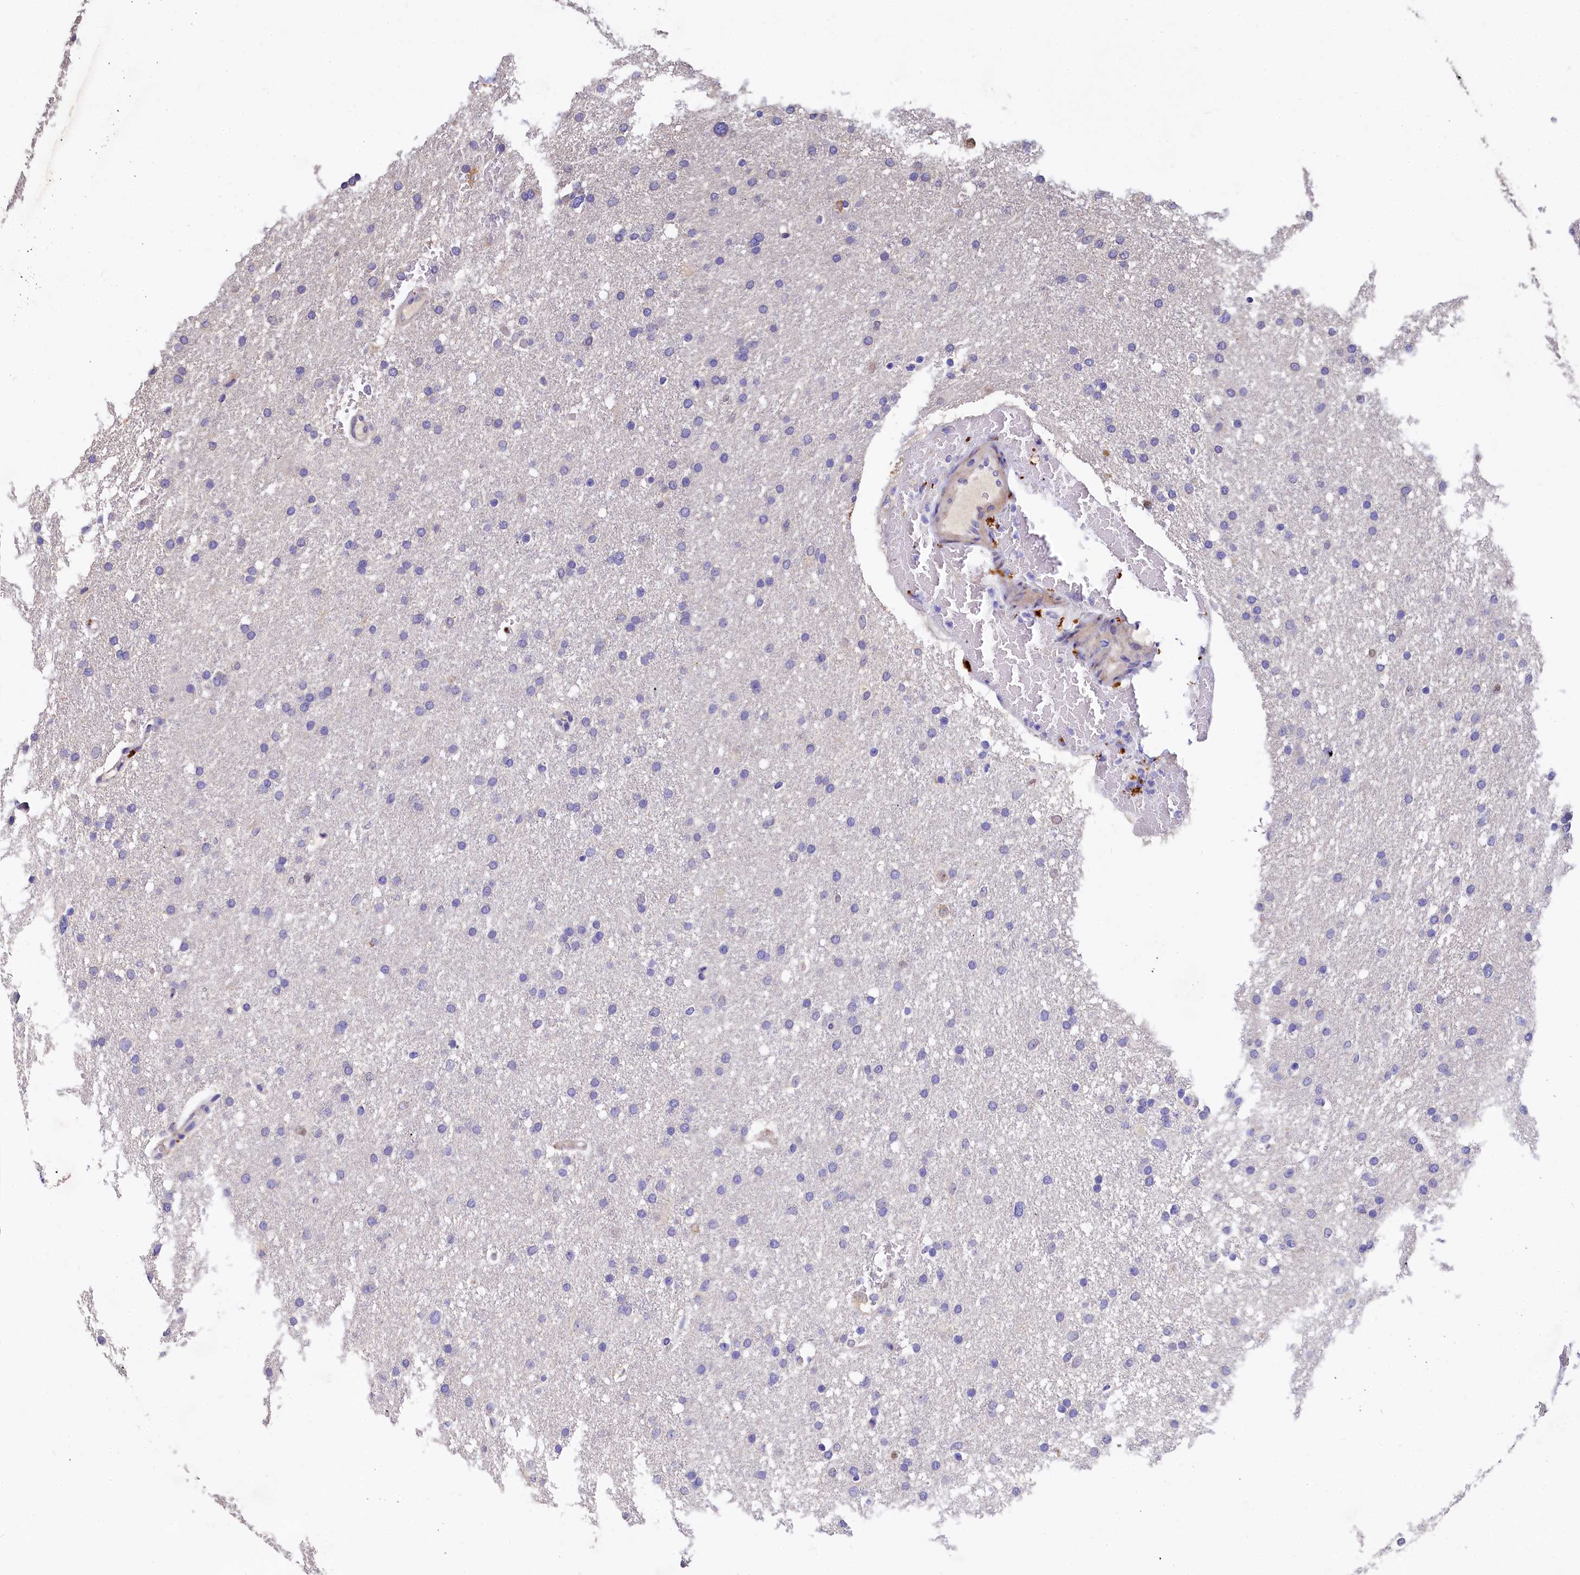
{"staining": {"intensity": "negative", "quantity": "none", "location": "none"}, "tissue": "glioma", "cell_type": "Tumor cells", "image_type": "cancer", "snomed": [{"axis": "morphology", "description": "Glioma, malignant, High grade"}, {"axis": "topography", "description": "Cerebral cortex"}], "caption": "A micrograph of malignant glioma (high-grade) stained for a protein shows no brown staining in tumor cells. (DAB immunohistochemistry, high magnification).", "gene": "EPS8L2", "patient": {"sex": "female", "age": 36}}